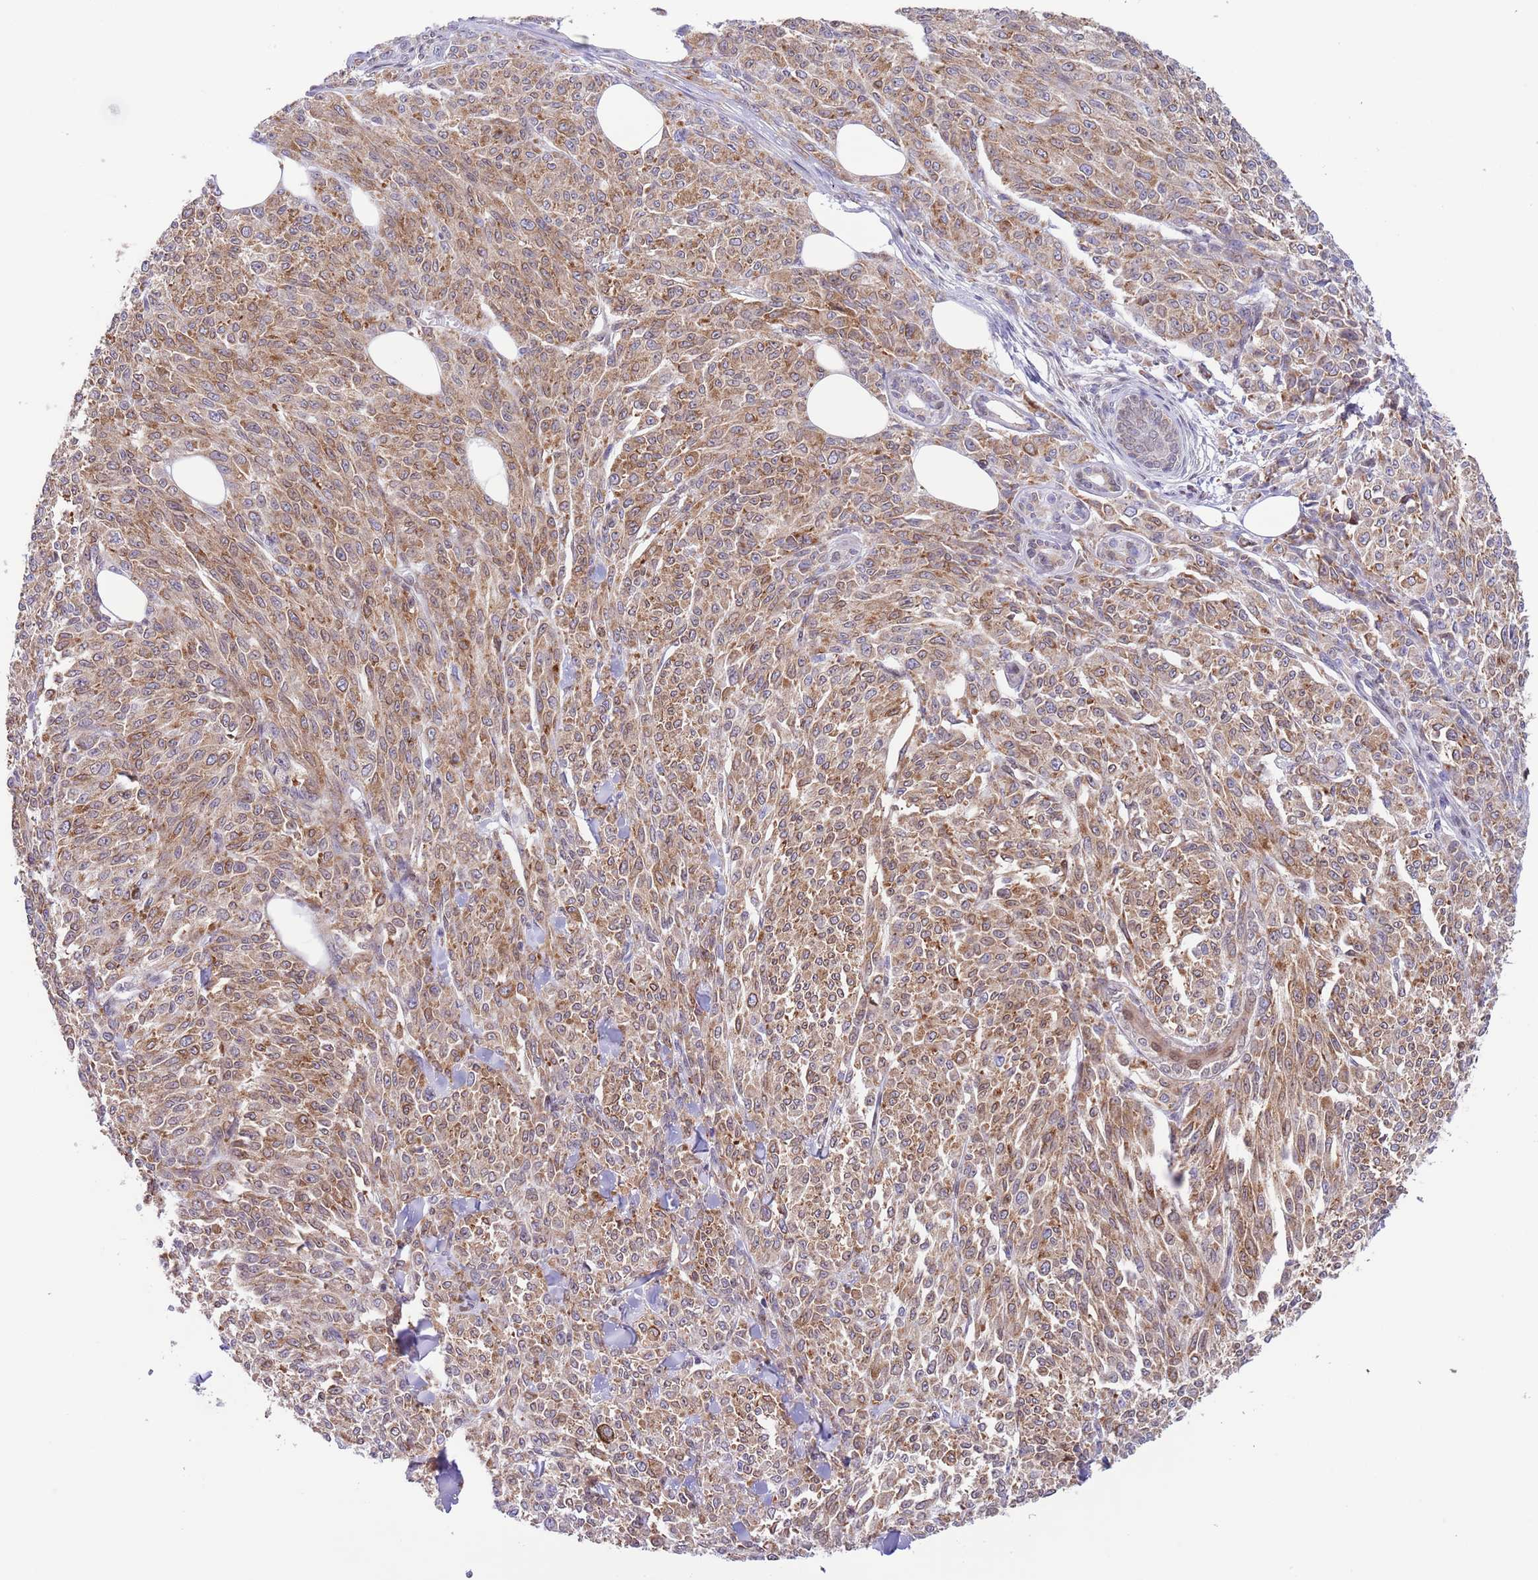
{"staining": {"intensity": "moderate", "quantity": ">75%", "location": "cytoplasmic/membranous"}, "tissue": "melanoma", "cell_type": "Tumor cells", "image_type": "cancer", "snomed": [{"axis": "morphology", "description": "Malignant melanoma, NOS"}, {"axis": "topography", "description": "Skin"}], "caption": "Melanoma was stained to show a protein in brown. There is medium levels of moderate cytoplasmic/membranous expression in about >75% of tumor cells.", "gene": "EBPL", "patient": {"sex": "female", "age": 52}}